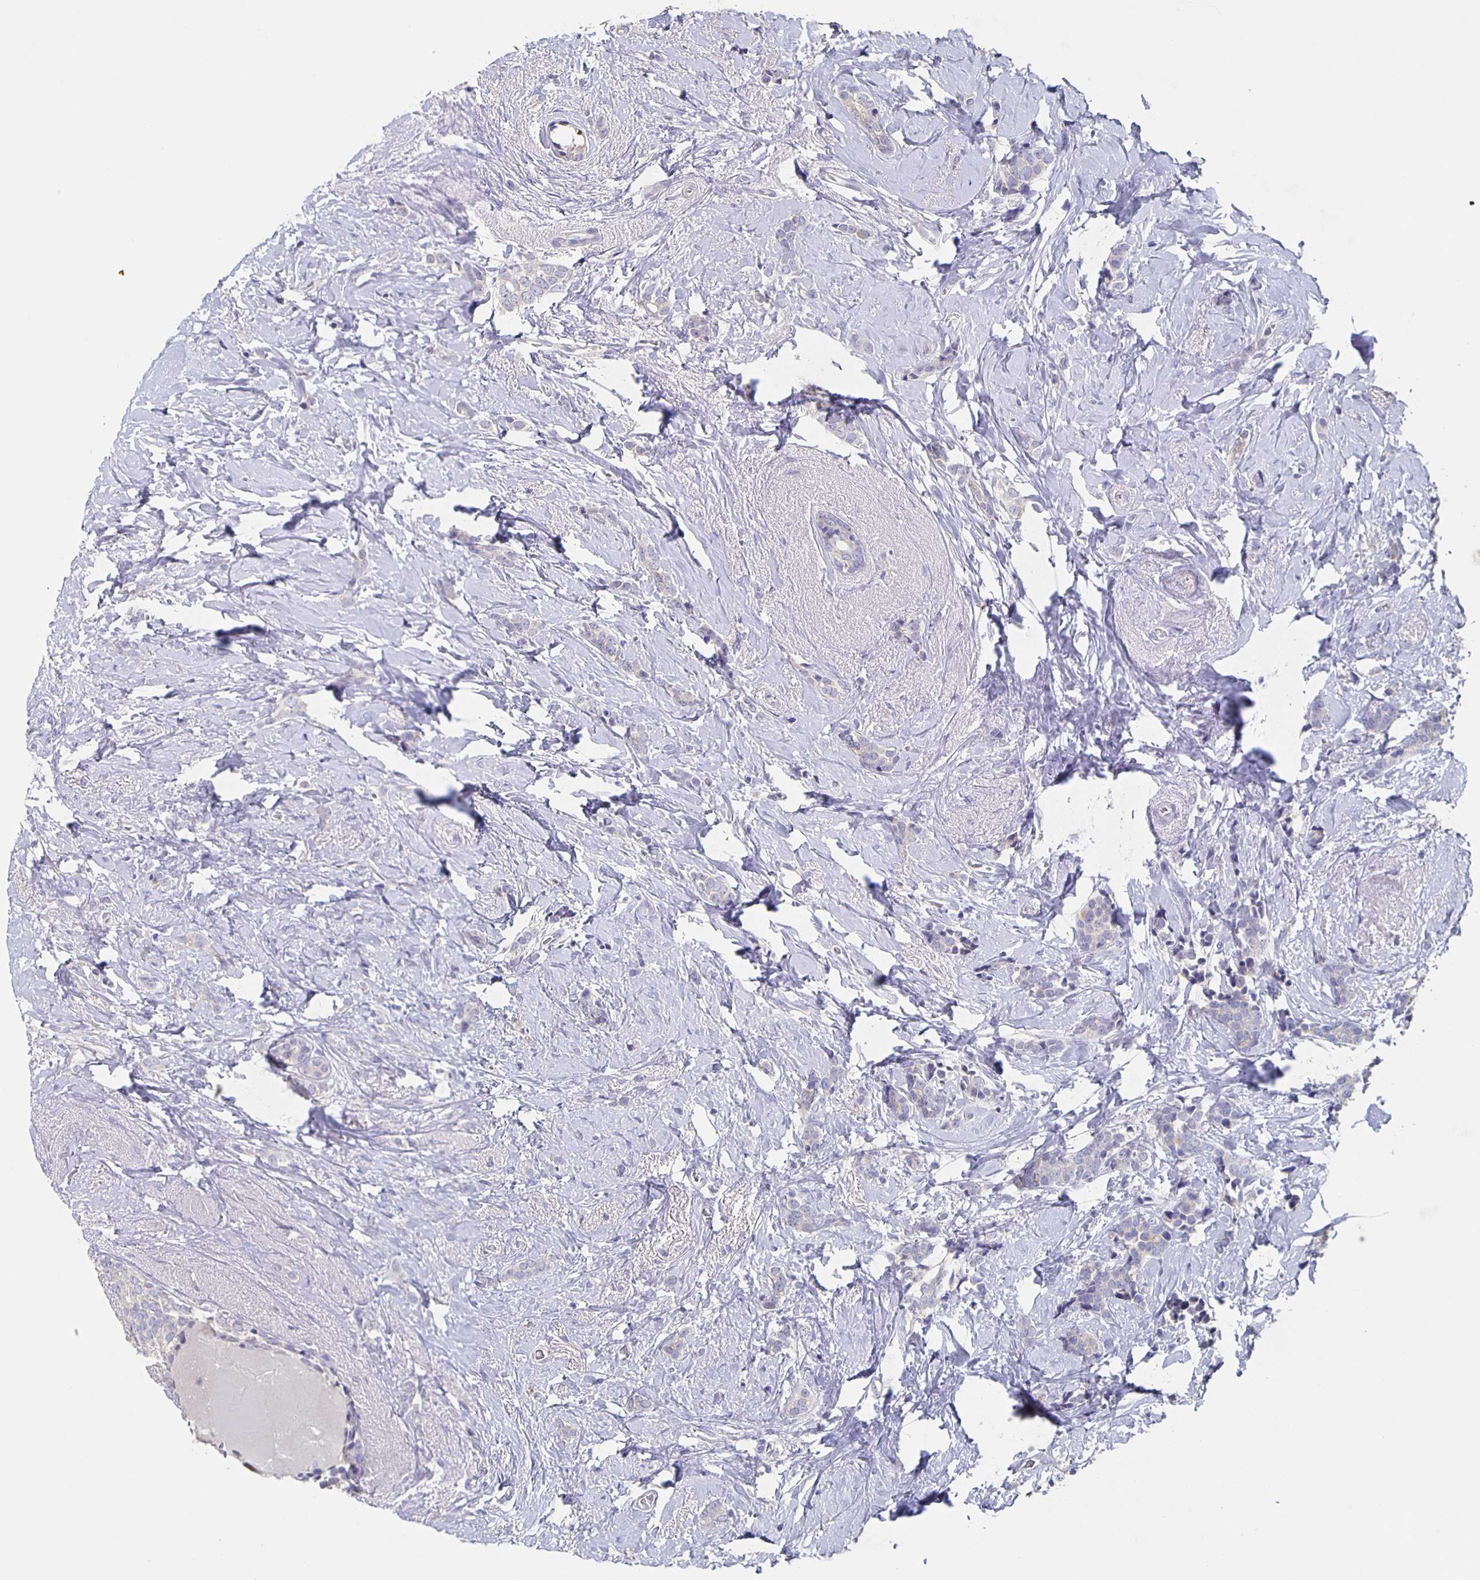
{"staining": {"intensity": "negative", "quantity": "none", "location": "none"}, "tissue": "breast cancer", "cell_type": "Tumor cells", "image_type": "cancer", "snomed": [{"axis": "morphology", "description": "Normal tissue, NOS"}, {"axis": "morphology", "description": "Duct carcinoma"}, {"axis": "topography", "description": "Breast"}], "caption": "Histopathology image shows no protein expression in tumor cells of breast cancer (intraductal carcinoma) tissue. (DAB IHC, high magnification).", "gene": "CACNA2D2", "patient": {"sex": "female", "age": 77}}